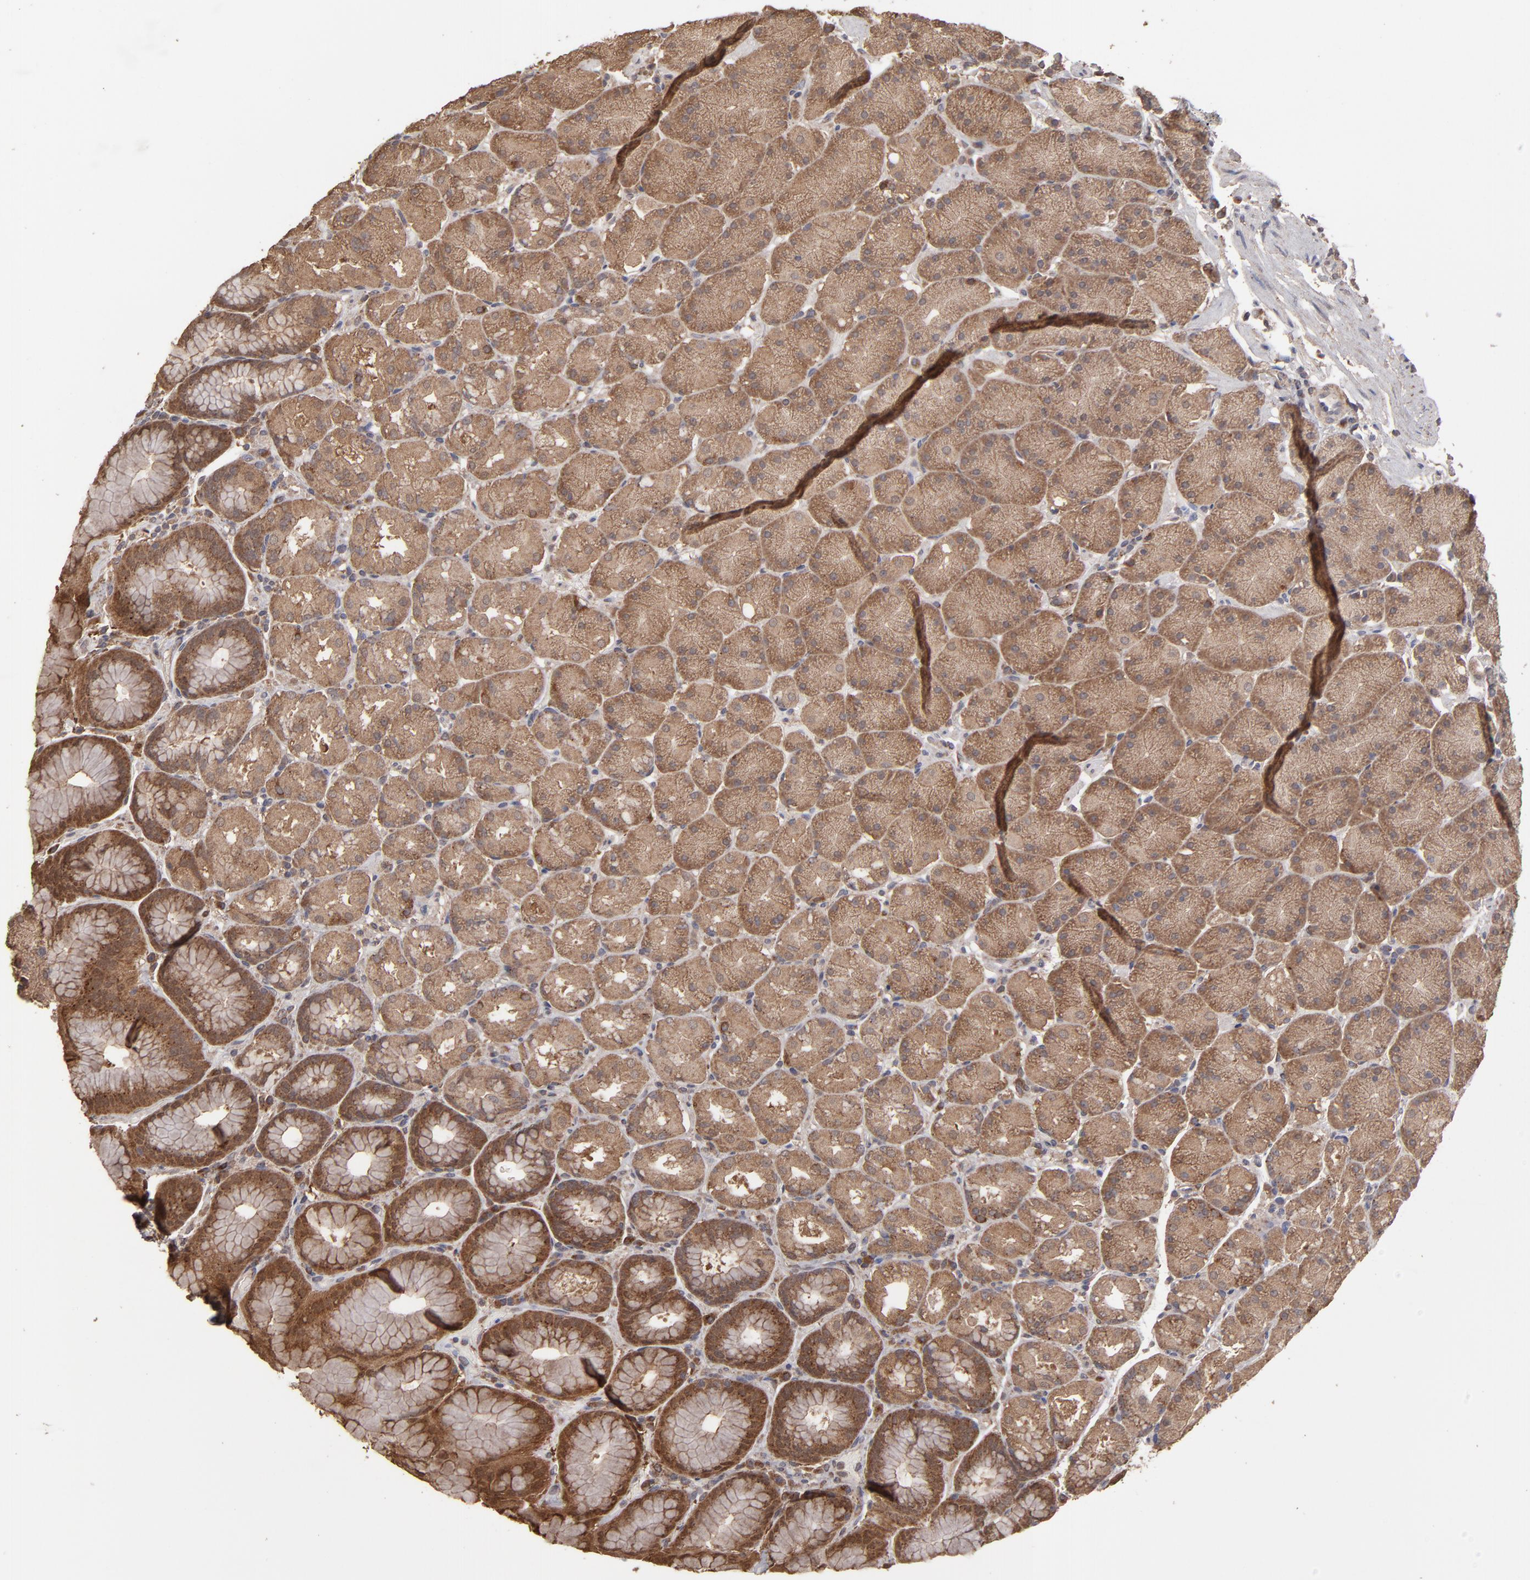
{"staining": {"intensity": "moderate", "quantity": ">75%", "location": "cytoplasmic/membranous"}, "tissue": "stomach", "cell_type": "Glandular cells", "image_type": "normal", "snomed": [{"axis": "morphology", "description": "Normal tissue, NOS"}, {"axis": "topography", "description": "Stomach, upper"}, {"axis": "topography", "description": "Stomach"}], "caption": "Immunohistochemical staining of normal stomach exhibits medium levels of moderate cytoplasmic/membranous expression in about >75% of glandular cells. (brown staining indicates protein expression, while blue staining denotes nuclei).", "gene": "MMP2", "patient": {"sex": "male", "age": 76}}